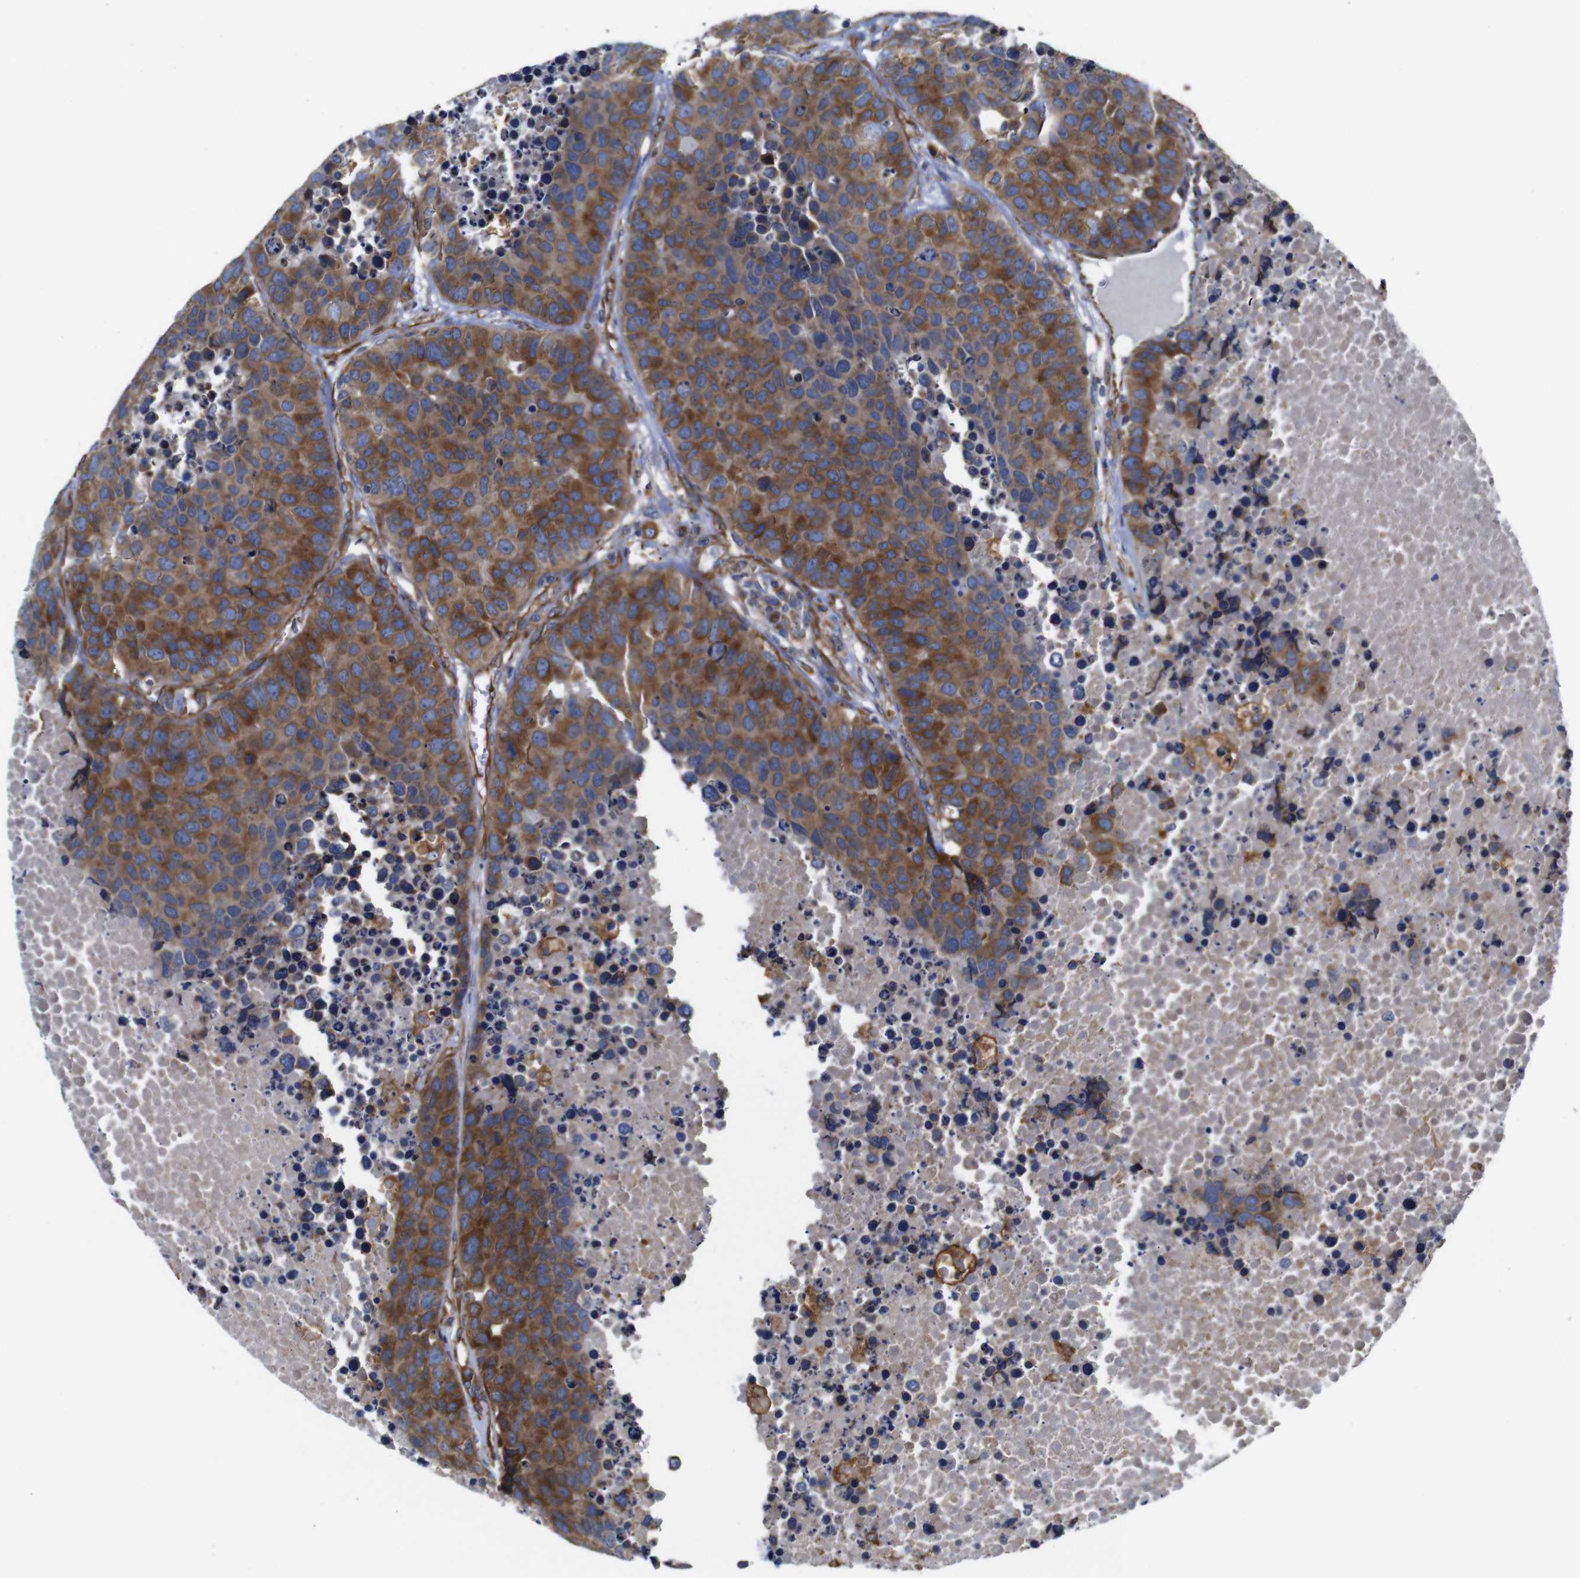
{"staining": {"intensity": "strong", "quantity": ">75%", "location": "cytoplasmic/membranous"}, "tissue": "carcinoid", "cell_type": "Tumor cells", "image_type": "cancer", "snomed": [{"axis": "morphology", "description": "Carcinoid, malignant, NOS"}, {"axis": "topography", "description": "Lung"}], "caption": "Tumor cells display strong cytoplasmic/membranous expression in approximately >75% of cells in carcinoid (malignant).", "gene": "POMK", "patient": {"sex": "male", "age": 60}}